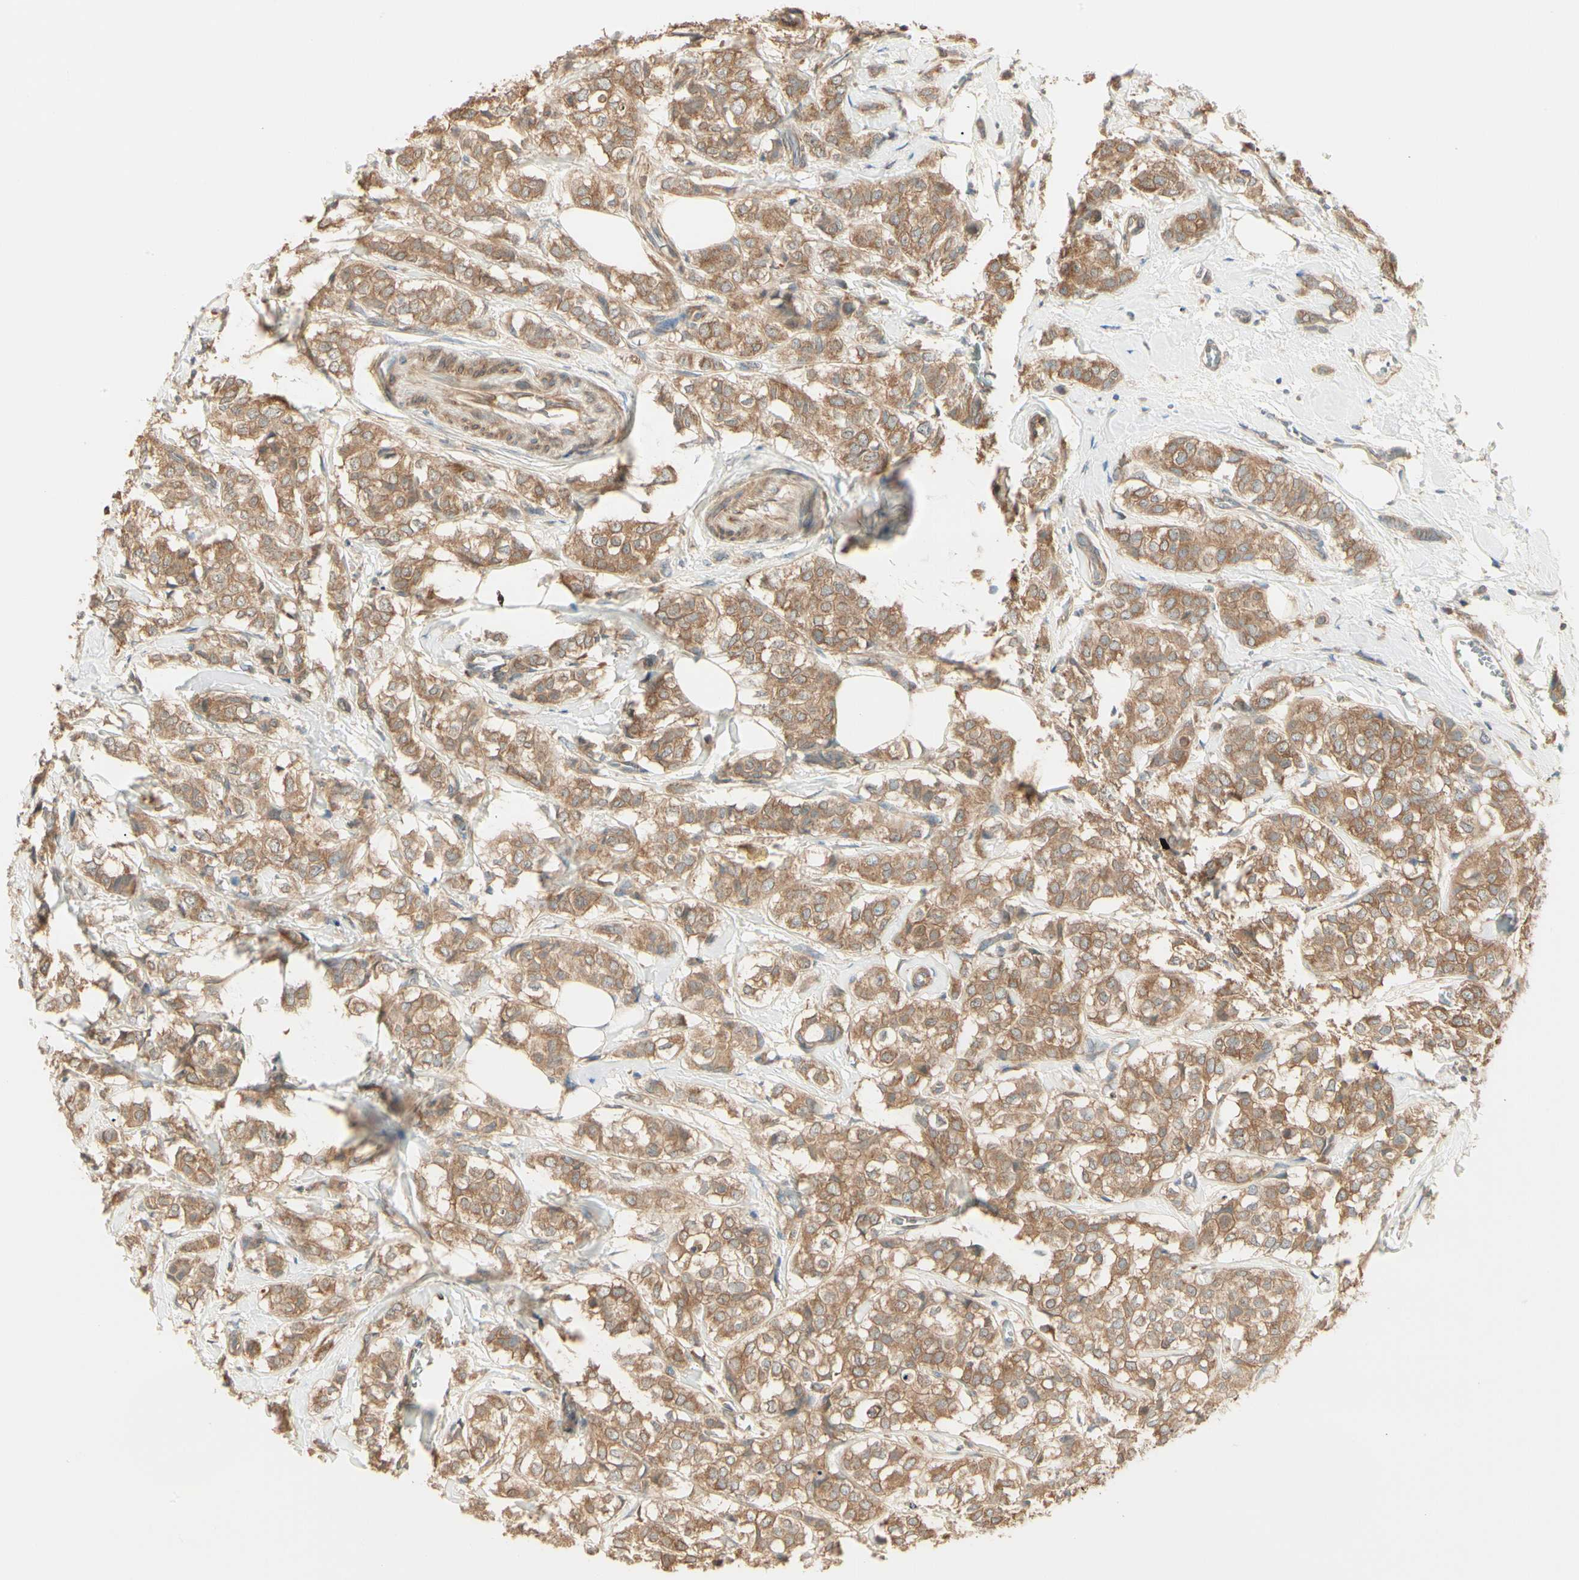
{"staining": {"intensity": "moderate", "quantity": ">75%", "location": "cytoplasmic/membranous"}, "tissue": "breast cancer", "cell_type": "Tumor cells", "image_type": "cancer", "snomed": [{"axis": "morphology", "description": "Lobular carcinoma"}, {"axis": "topography", "description": "Breast"}], "caption": "Protein analysis of breast lobular carcinoma tissue shows moderate cytoplasmic/membranous expression in approximately >75% of tumor cells.", "gene": "IRAG1", "patient": {"sex": "female", "age": 60}}